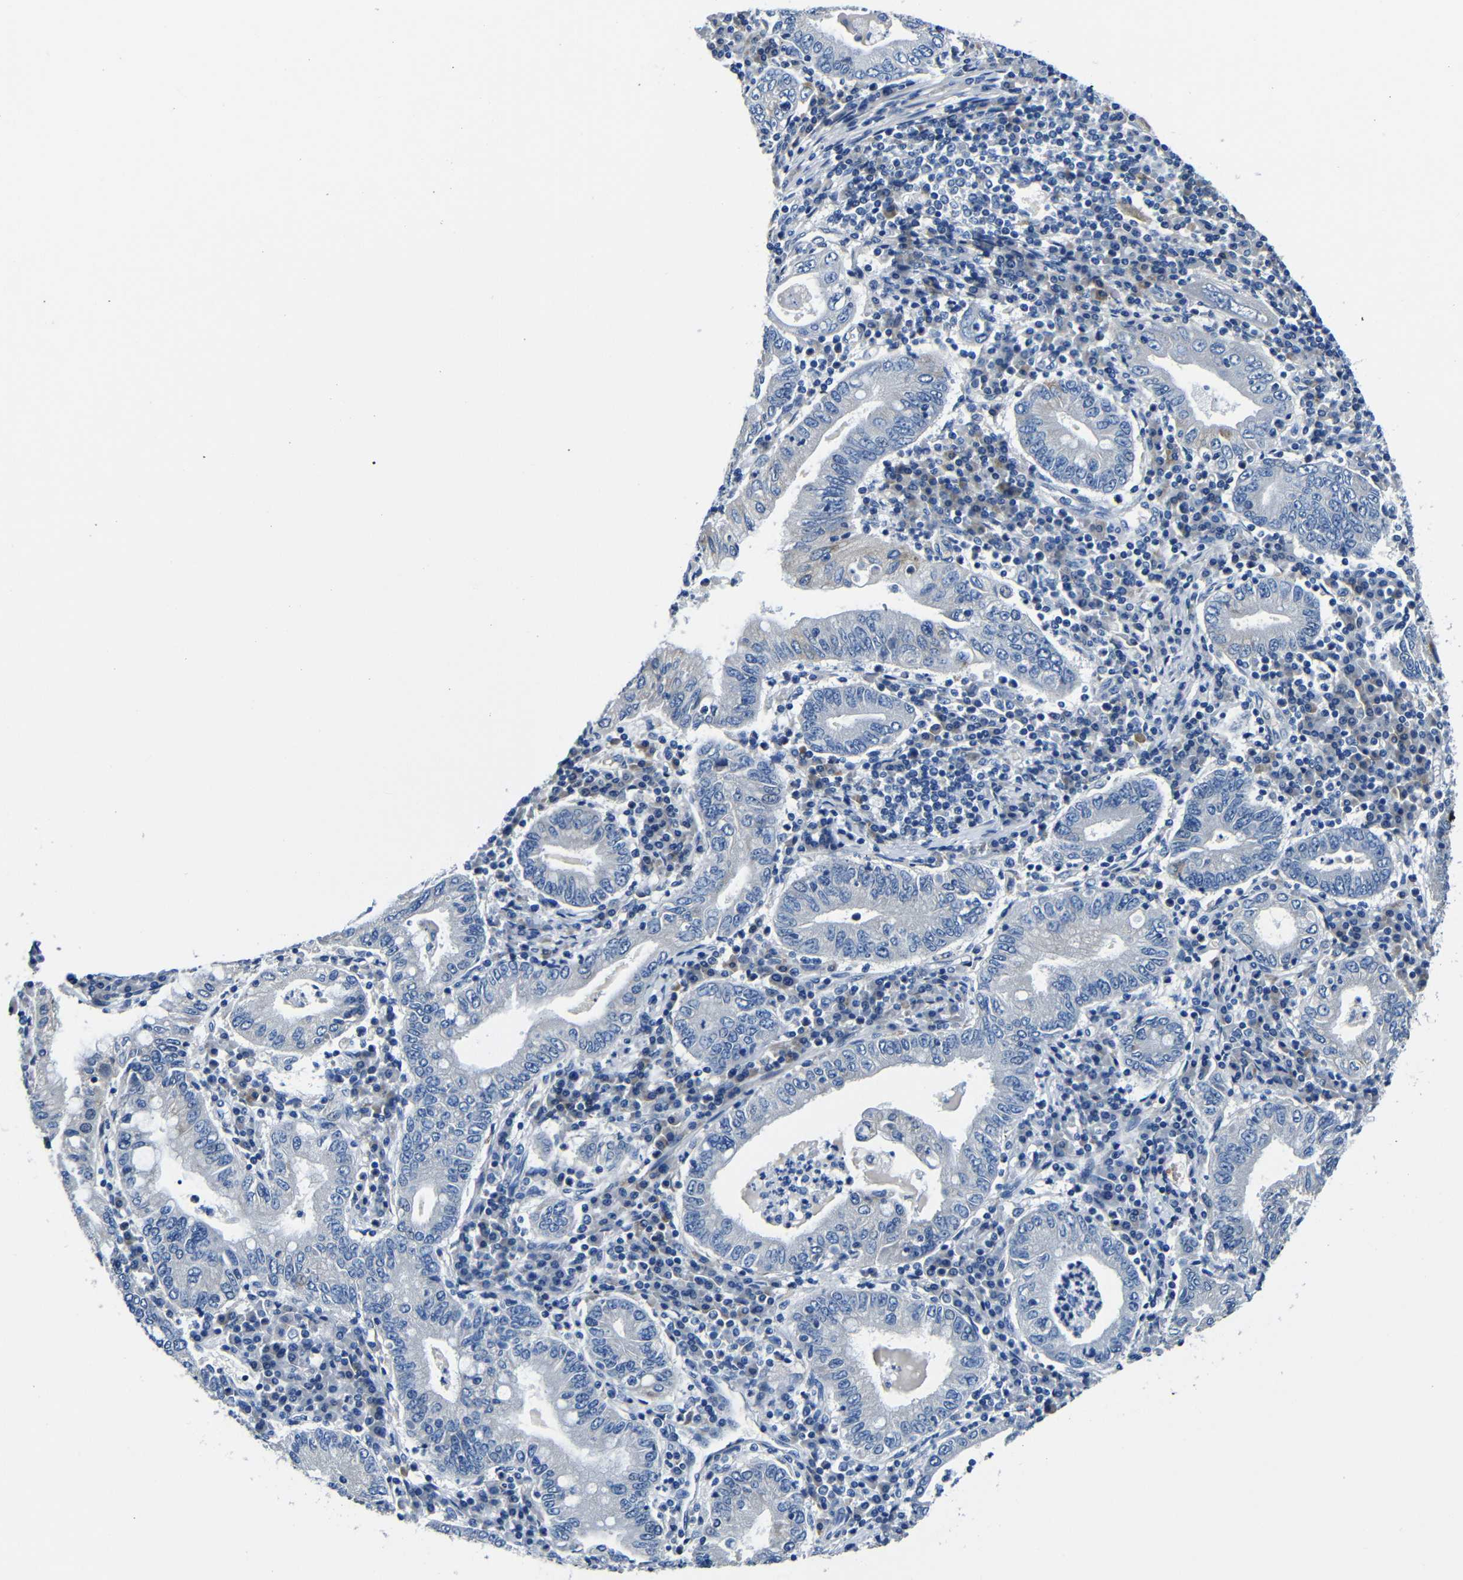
{"staining": {"intensity": "weak", "quantity": "<25%", "location": "cytoplasmic/membranous"}, "tissue": "stomach cancer", "cell_type": "Tumor cells", "image_type": "cancer", "snomed": [{"axis": "morphology", "description": "Normal tissue, NOS"}, {"axis": "morphology", "description": "Adenocarcinoma, NOS"}, {"axis": "topography", "description": "Esophagus"}, {"axis": "topography", "description": "Stomach, upper"}, {"axis": "topography", "description": "Peripheral nerve tissue"}], "caption": "The photomicrograph demonstrates no significant expression in tumor cells of stomach adenocarcinoma.", "gene": "TNFAIP1", "patient": {"sex": "male", "age": 62}}